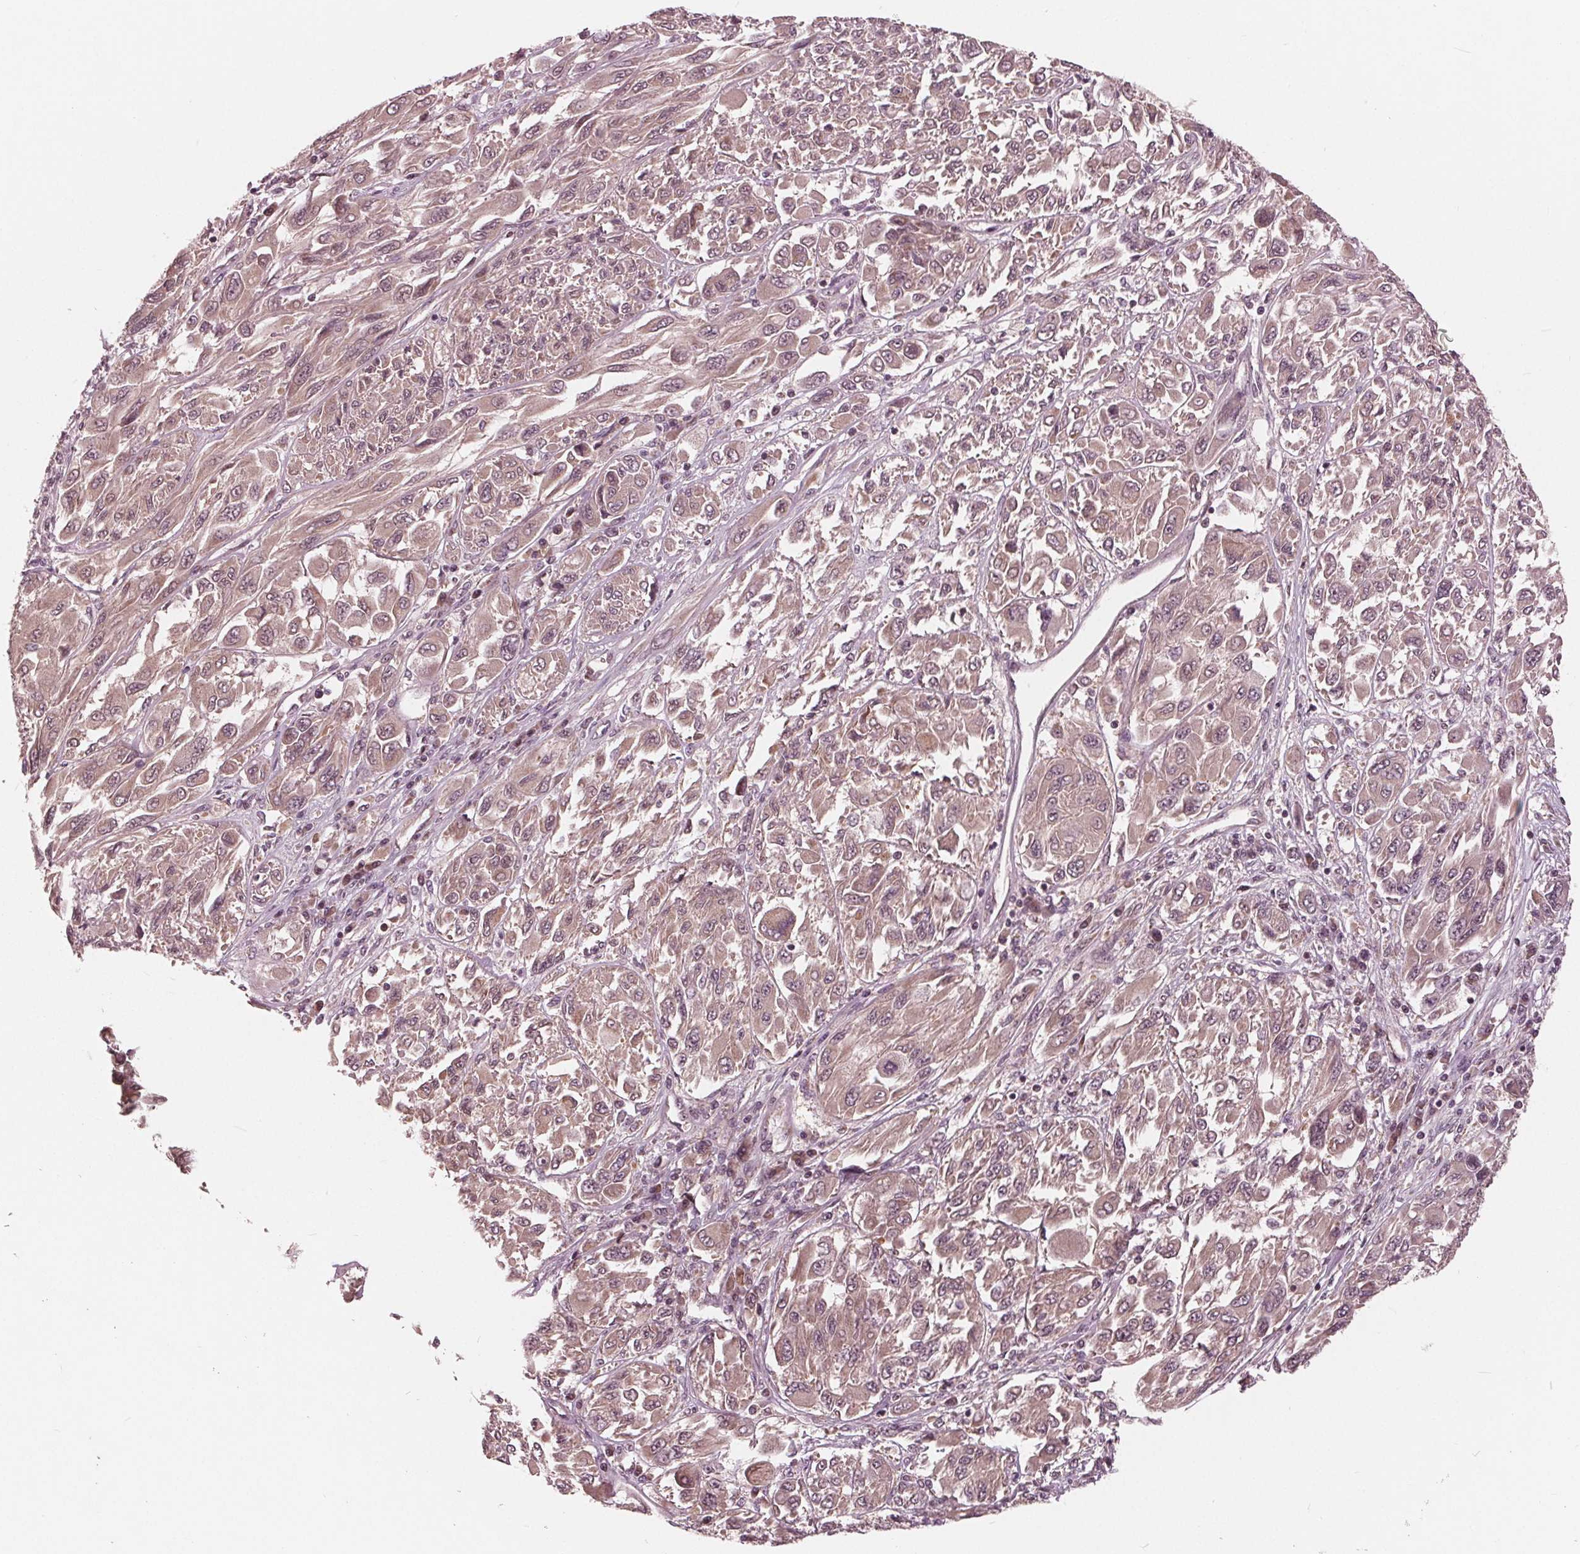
{"staining": {"intensity": "weak", "quantity": ">75%", "location": "cytoplasmic/membranous"}, "tissue": "melanoma", "cell_type": "Tumor cells", "image_type": "cancer", "snomed": [{"axis": "morphology", "description": "Malignant melanoma, NOS"}, {"axis": "topography", "description": "Skin"}], "caption": "Protein staining of malignant melanoma tissue reveals weak cytoplasmic/membranous expression in about >75% of tumor cells. The staining was performed using DAB (3,3'-diaminobenzidine) to visualize the protein expression in brown, while the nuclei were stained in blue with hematoxylin (Magnification: 20x).", "gene": "UBALD1", "patient": {"sex": "female", "age": 91}}